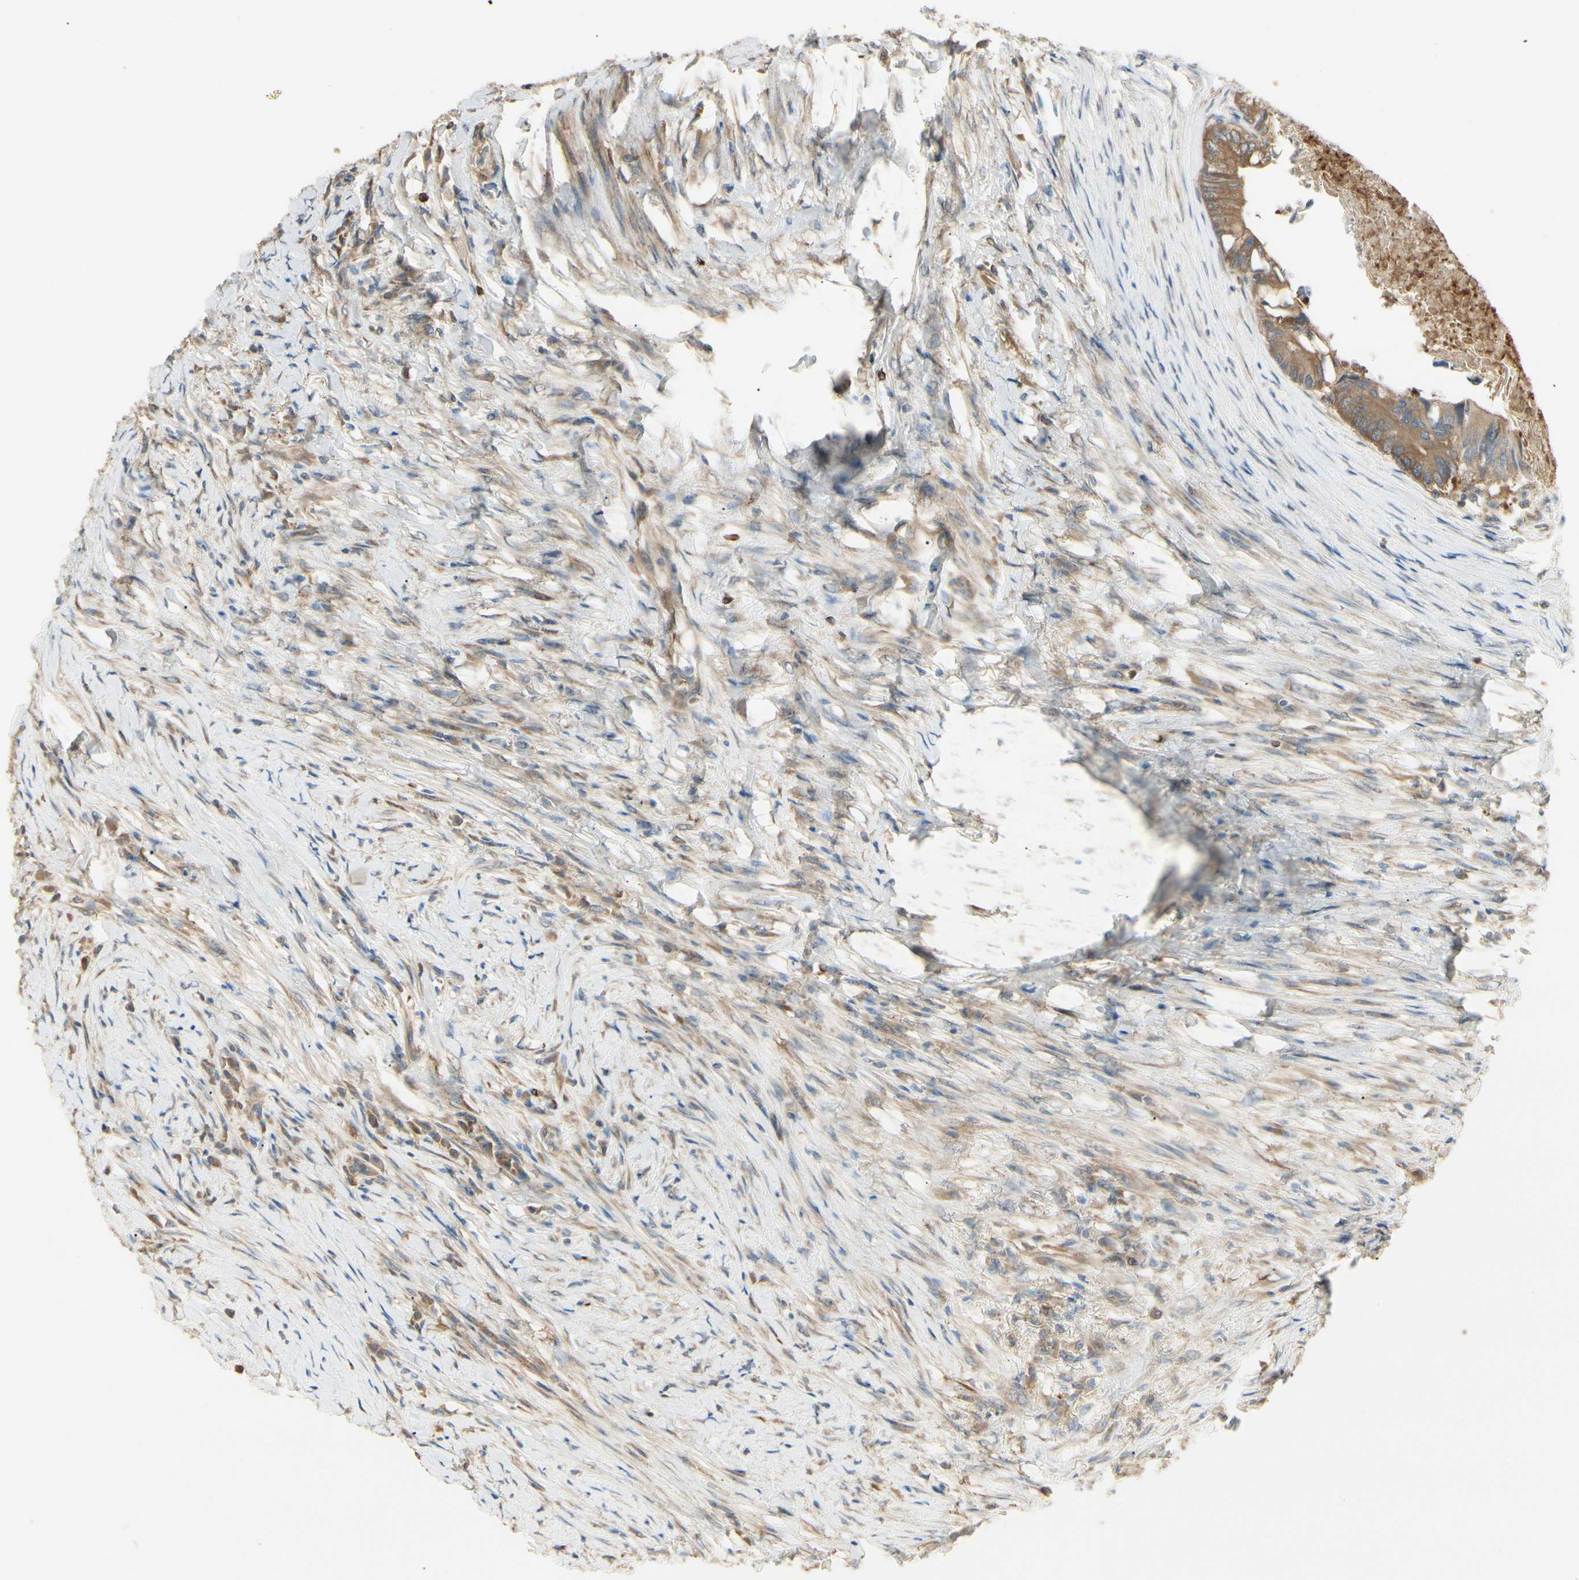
{"staining": {"intensity": "moderate", "quantity": ">75%", "location": "cytoplasmic/membranous"}, "tissue": "colorectal cancer", "cell_type": "Tumor cells", "image_type": "cancer", "snomed": [{"axis": "morphology", "description": "Adenocarcinoma, NOS"}, {"axis": "topography", "description": "Rectum"}], "caption": "Protein staining displays moderate cytoplasmic/membranous expression in approximately >75% of tumor cells in adenocarcinoma (colorectal).", "gene": "IRAG1", "patient": {"sex": "male", "age": 63}}